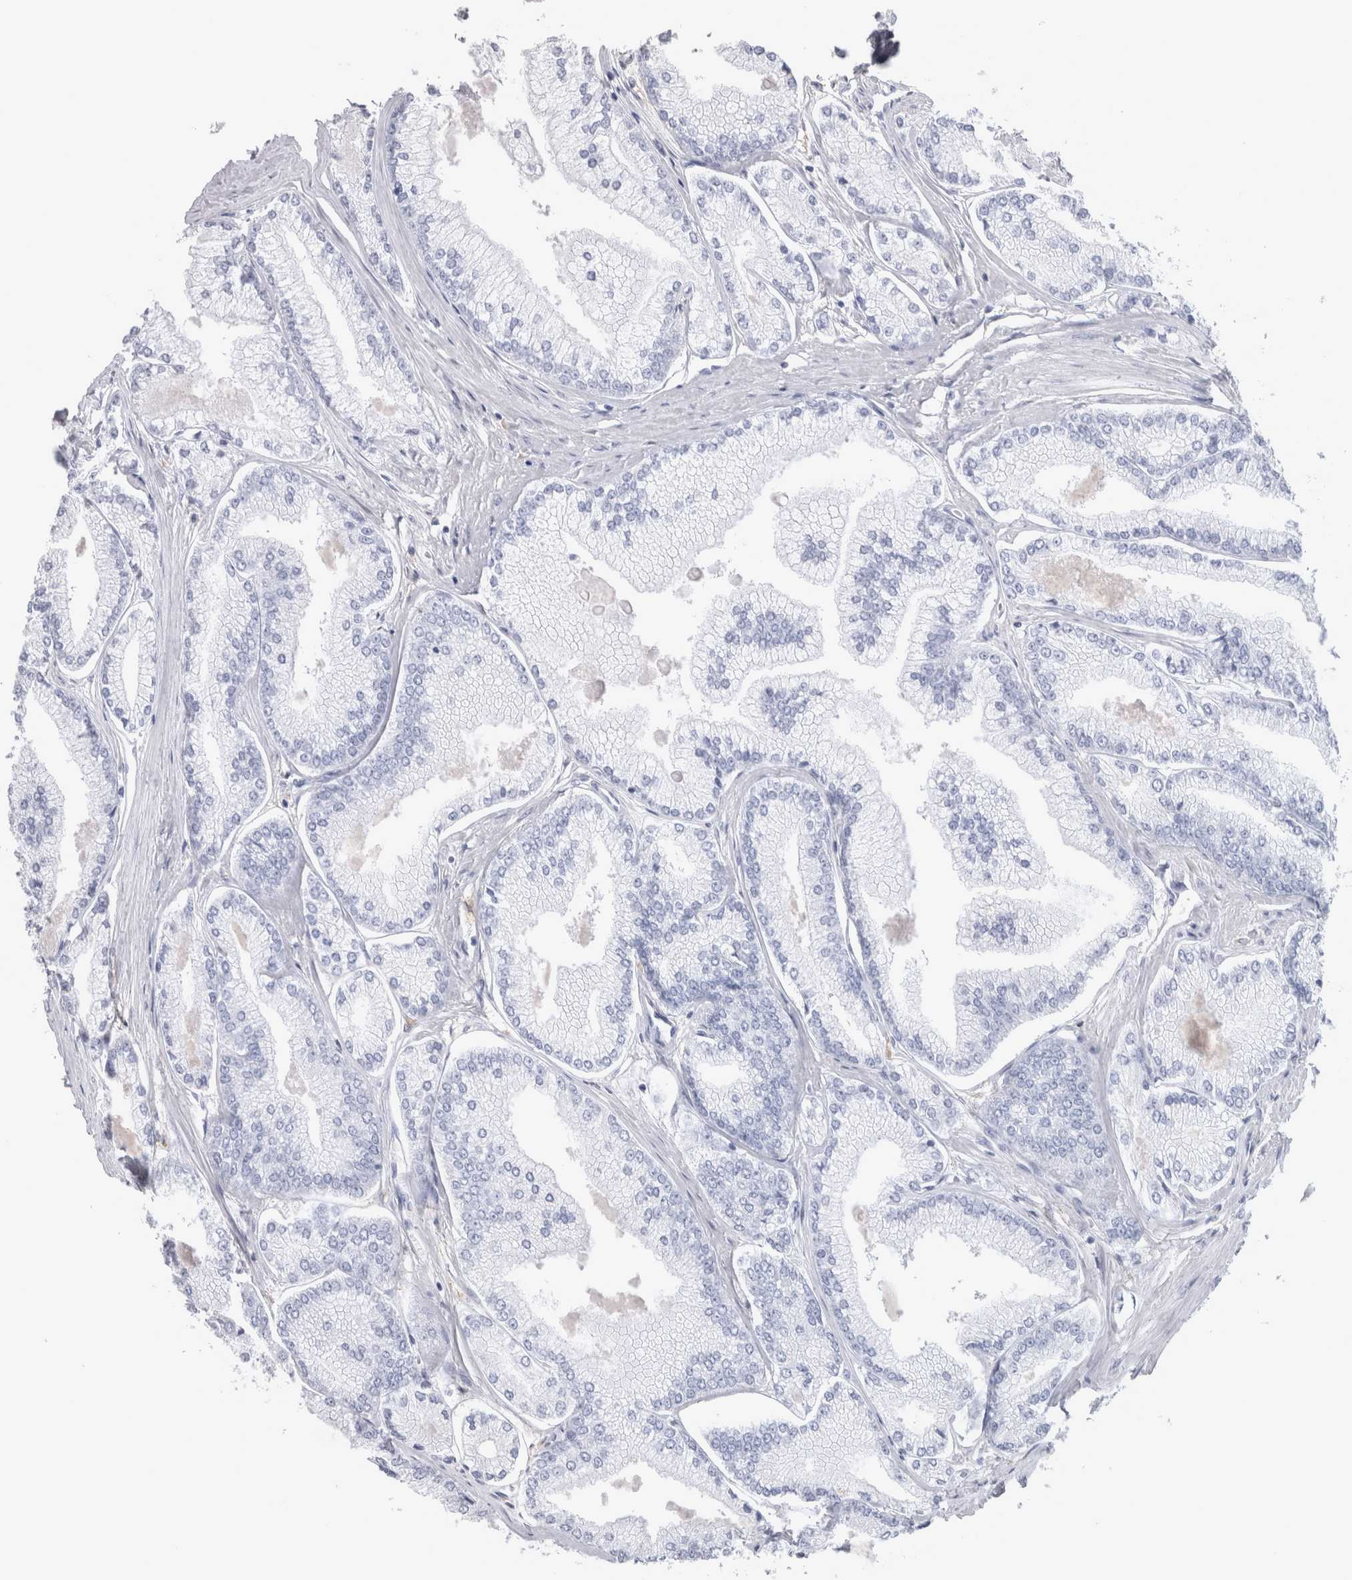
{"staining": {"intensity": "negative", "quantity": "none", "location": "none"}, "tissue": "prostate cancer", "cell_type": "Tumor cells", "image_type": "cancer", "snomed": [{"axis": "morphology", "description": "Adenocarcinoma, Low grade"}, {"axis": "topography", "description": "Prostate"}], "caption": "Photomicrograph shows no significant protein staining in tumor cells of prostate adenocarcinoma (low-grade). (DAB IHC, high magnification).", "gene": "CA8", "patient": {"sex": "male", "age": 52}}